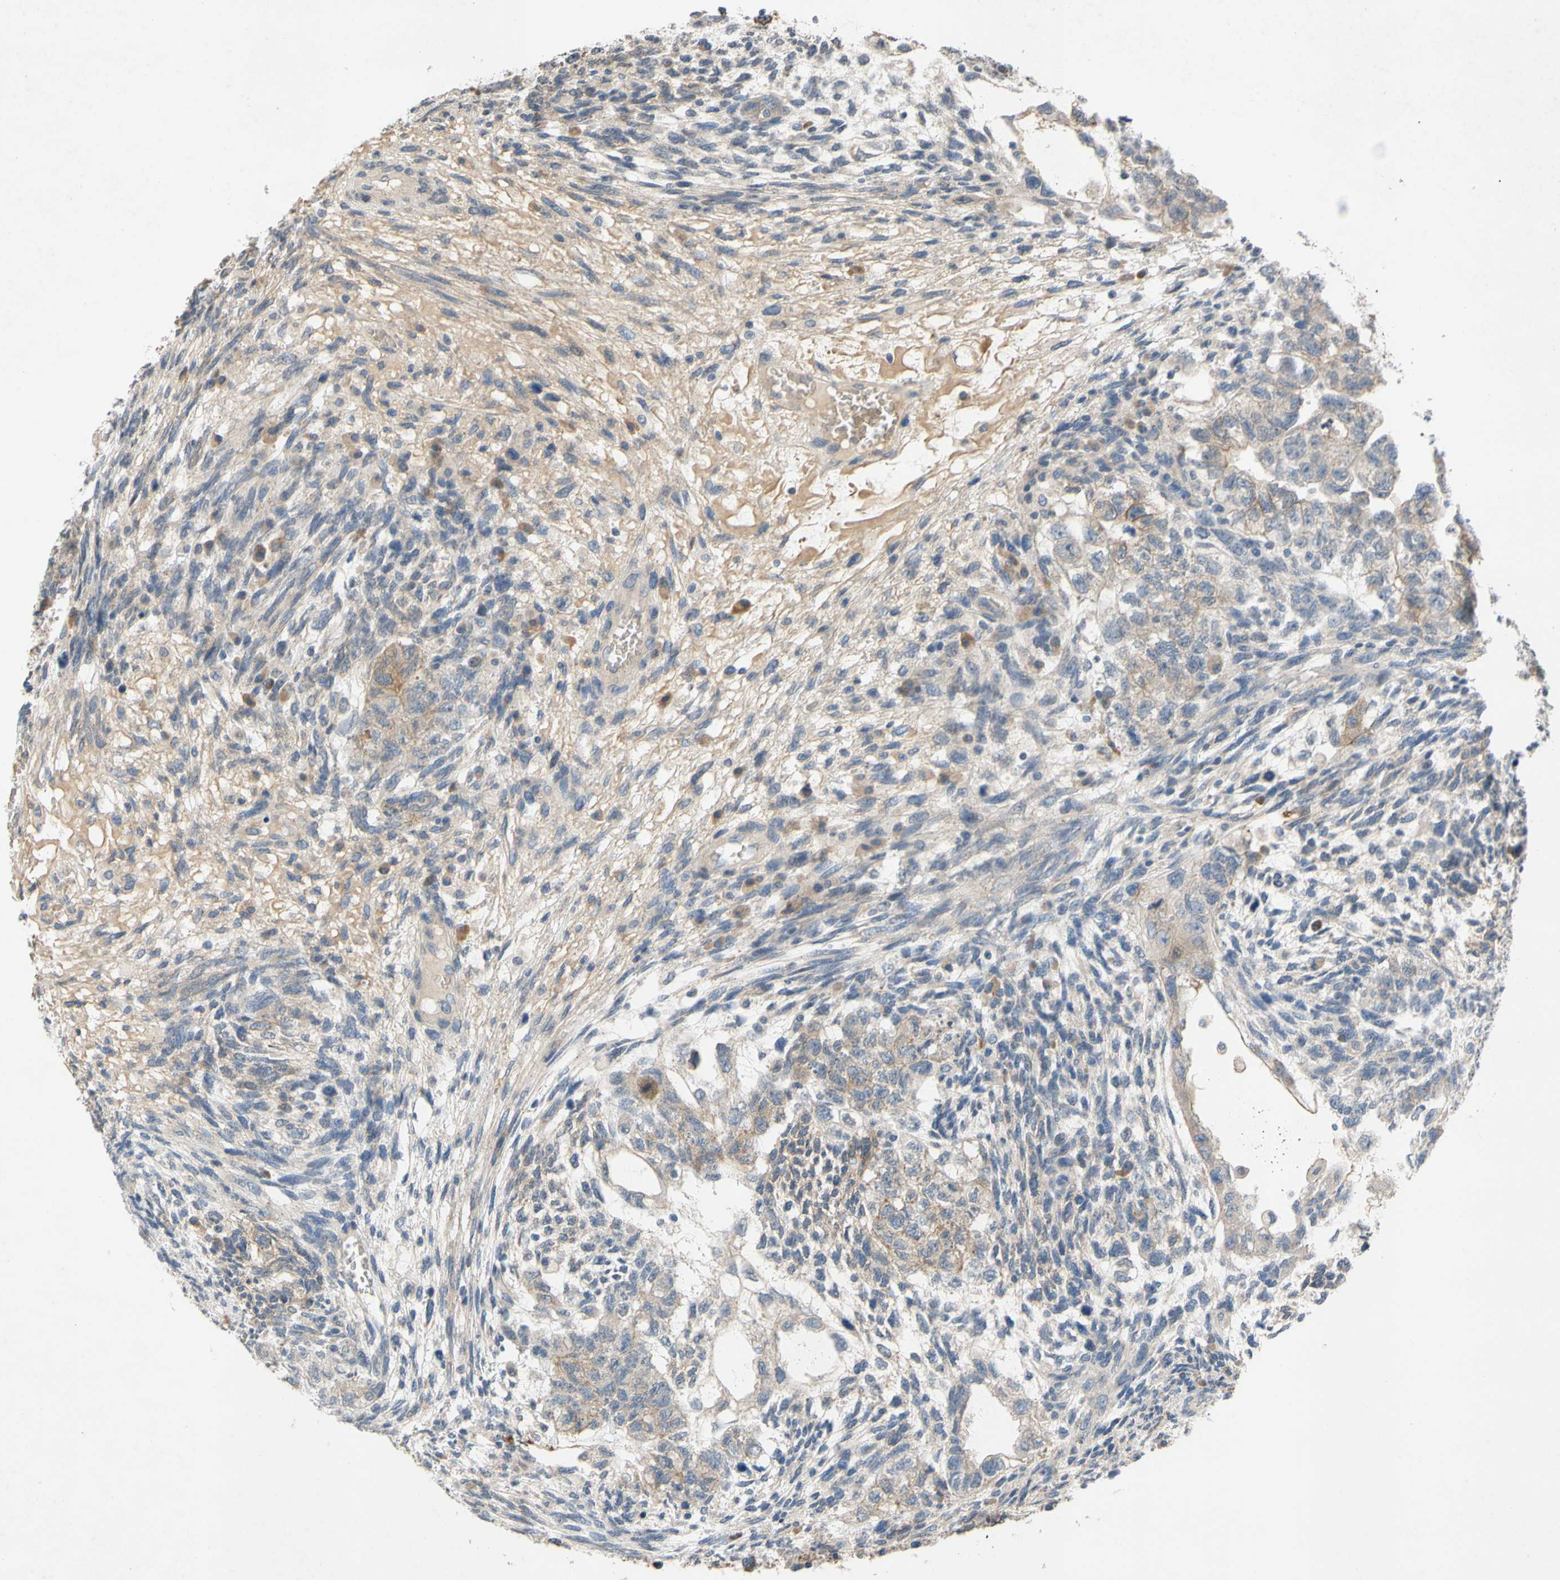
{"staining": {"intensity": "weak", "quantity": ">75%", "location": "cytoplasmic/membranous"}, "tissue": "testis cancer", "cell_type": "Tumor cells", "image_type": "cancer", "snomed": [{"axis": "morphology", "description": "Normal tissue, NOS"}, {"axis": "morphology", "description": "Carcinoma, Embryonal, NOS"}, {"axis": "topography", "description": "Testis"}], "caption": "Immunohistochemistry (IHC) micrograph of testis cancer stained for a protein (brown), which displays low levels of weak cytoplasmic/membranous staining in approximately >75% of tumor cells.", "gene": "ADD2", "patient": {"sex": "male", "age": 36}}